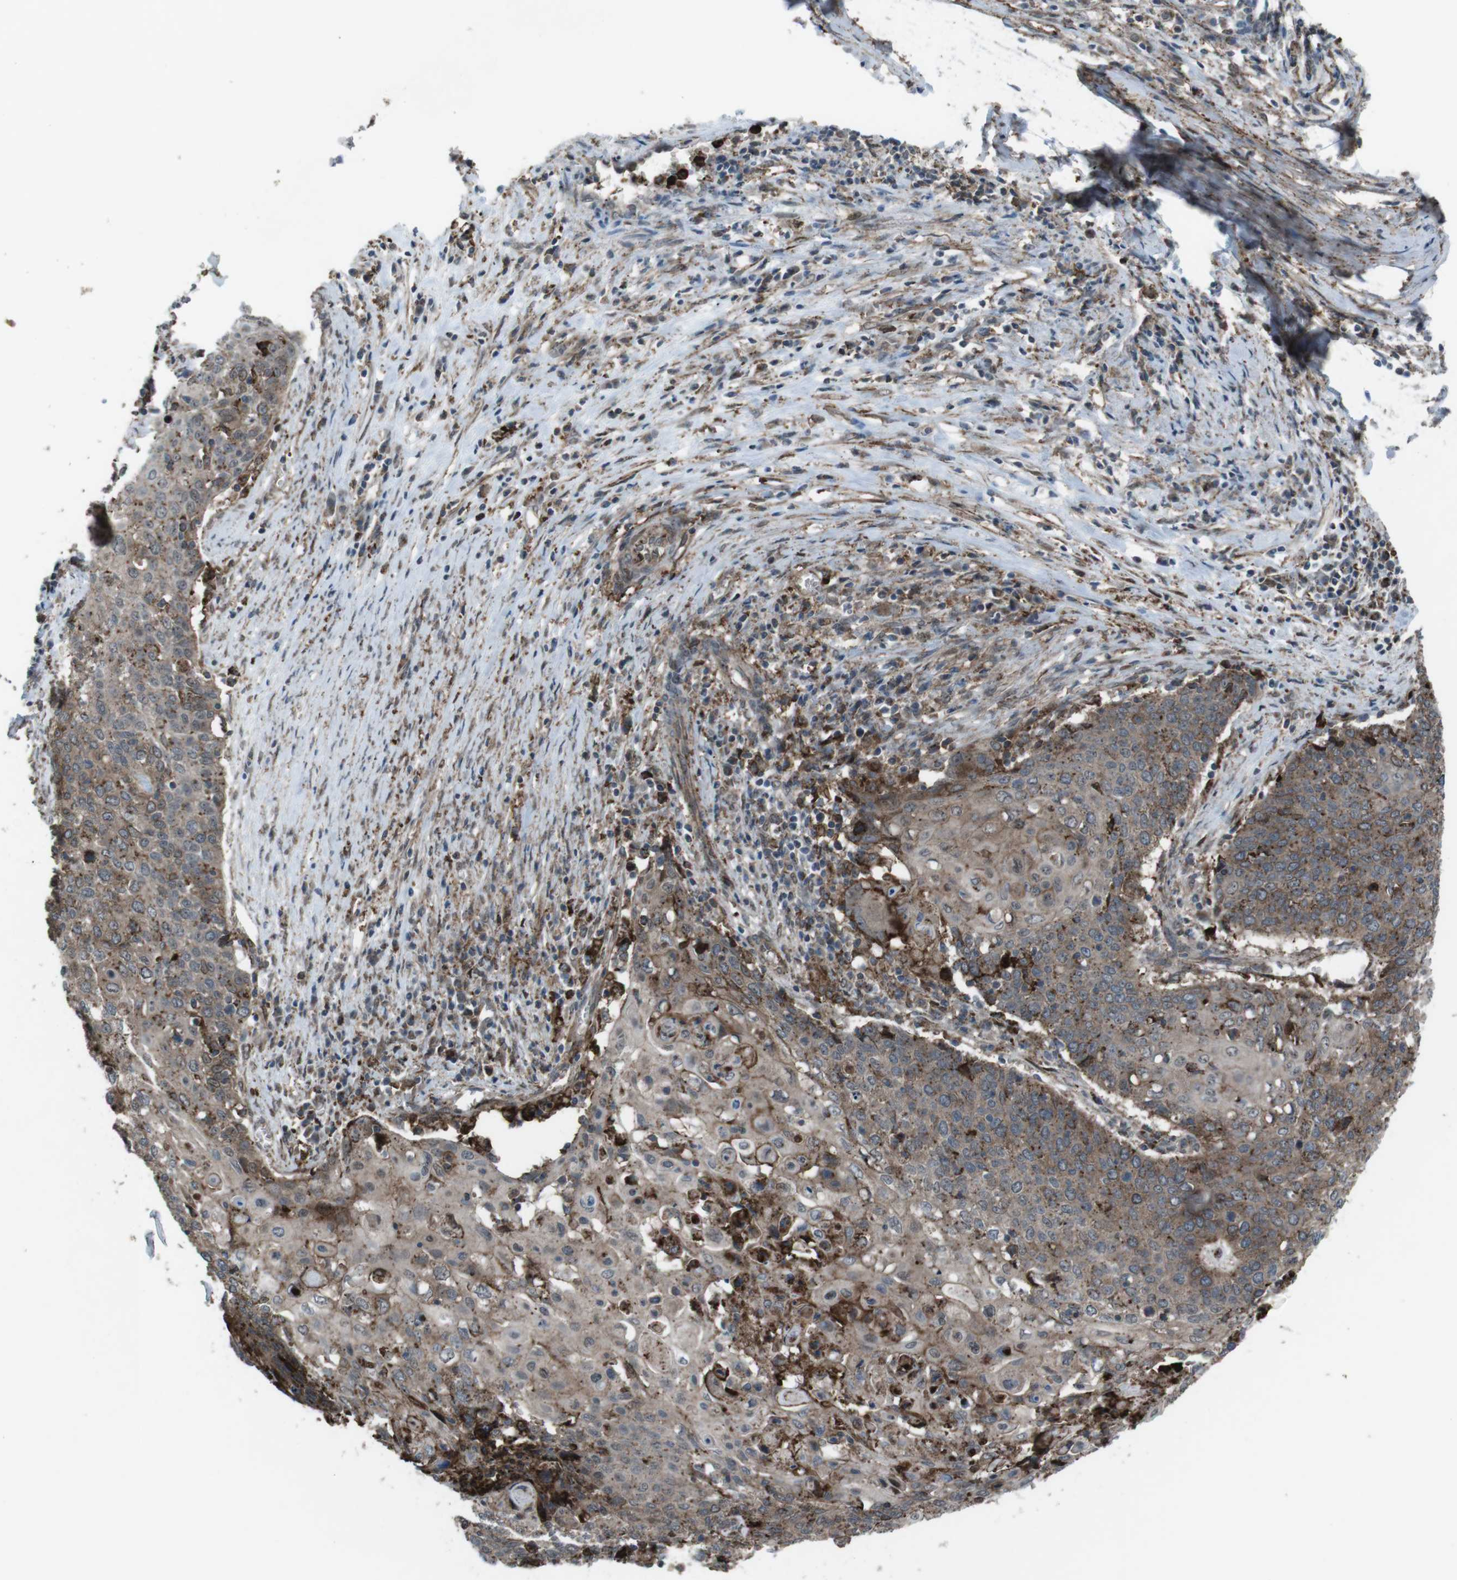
{"staining": {"intensity": "moderate", "quantity": ">75%", "location": "cytoplasmic/membranous"}, "tissue": "cervical cancer", "cell_type": "Tumor cells", "image_type": "cancer", "snomed": [{"axis": "morphology", "description": "Squamous cell carcinoma, NOS"}, {"axis": "topography", "description": "Cervix"}], "caption": "Cervical cancer (squamous cell carcinoma) stained with a protein marker displays moderate staining in tumor cells.", "gene": "GDF10", "patient": {"sex": "female", "age": 39}}